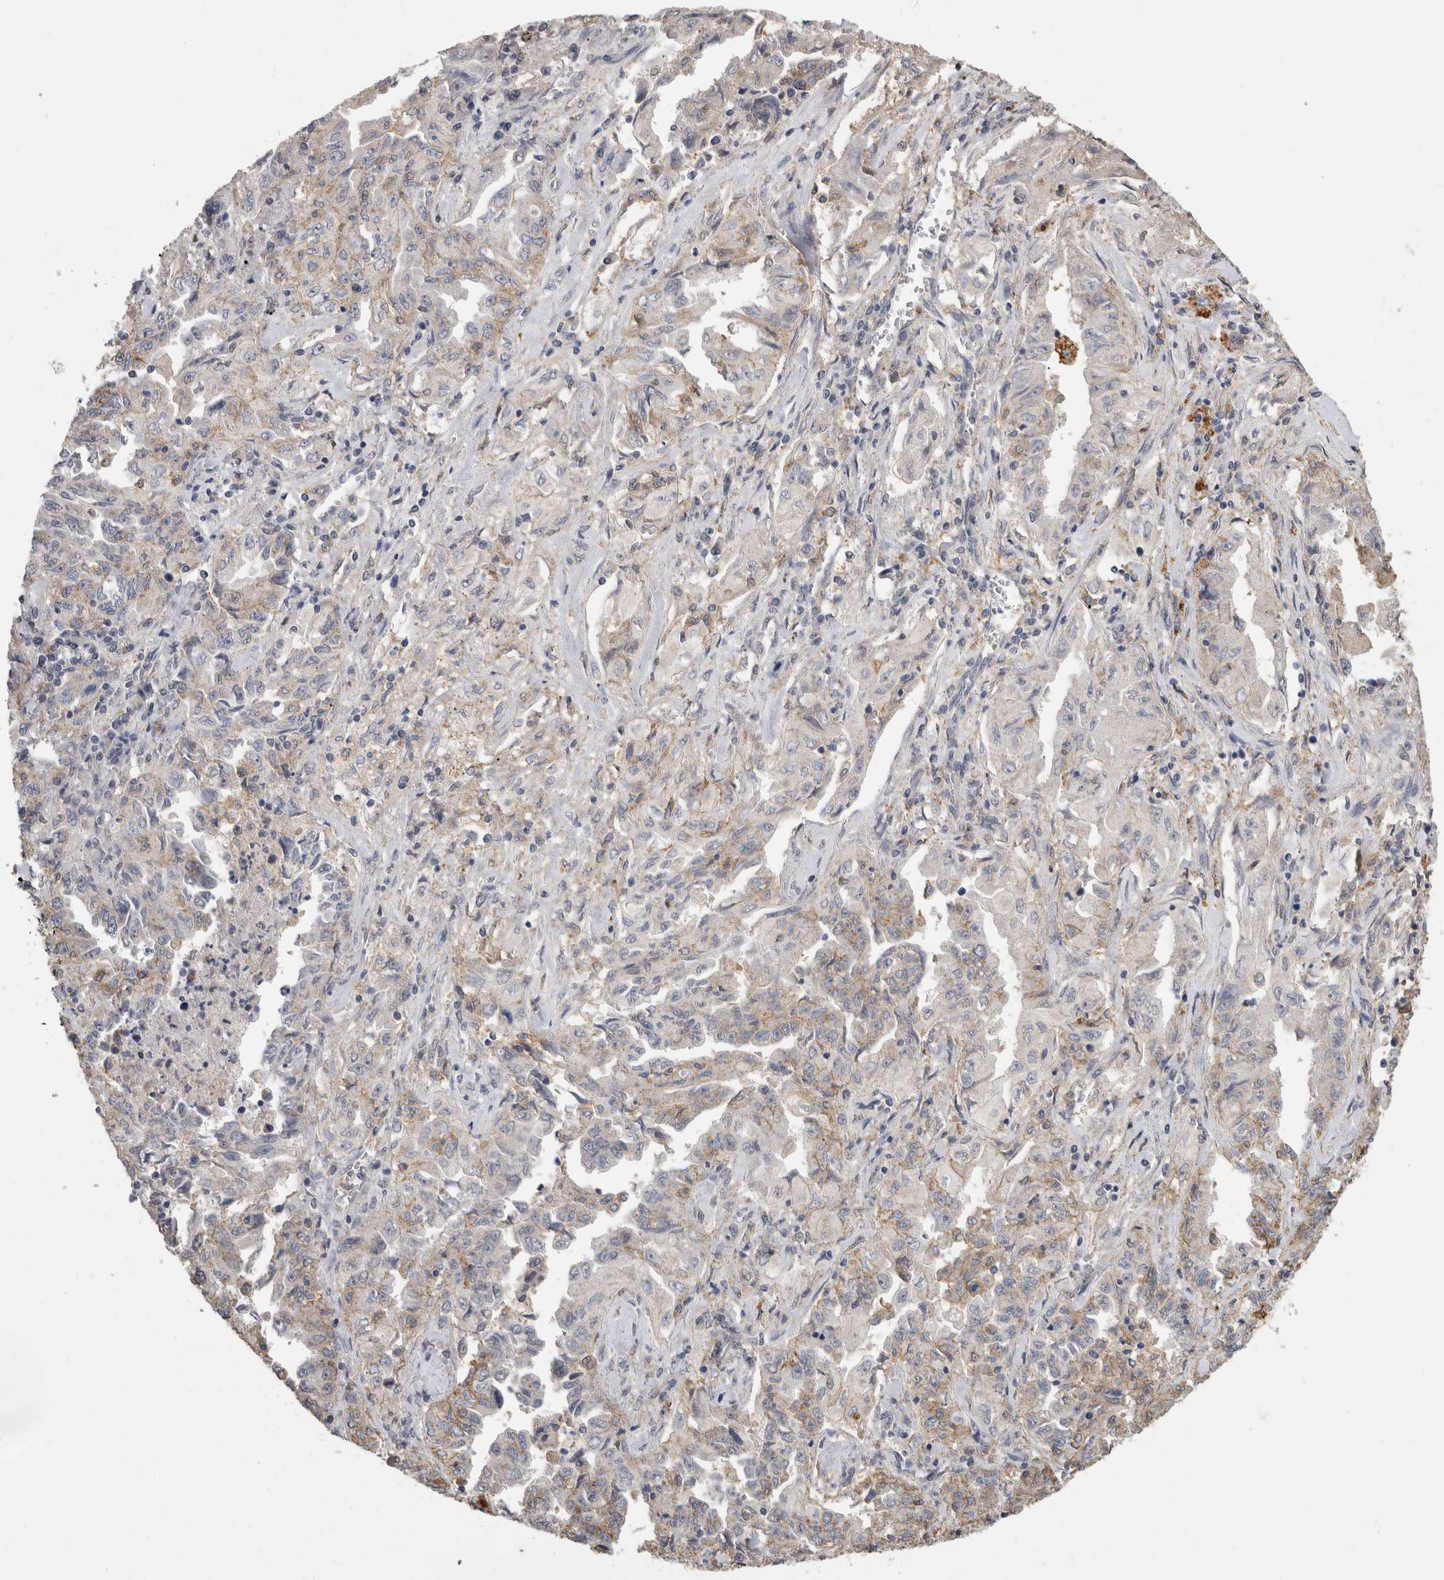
{"staining": {"intensity": "weak", "quantity": "25%-75%", "location": "cytoplasmic/membranous"}, "tissue": "lung cancer", "cell_type": "Tumor cells", "image_type": "cancer", "snomed": [{"axis": "morphology", "description": "Adenocarcinoma, NOS"}, {"axis": "topography", "description": "Lung"}], "caption": "Tumor cells demonstrate weak cytoplasmic/membranous expression in approximately 25%-75% of cells in lung cancer.", "gene": "CNTFR", "patient": {"sex": "female", "age": 51}}